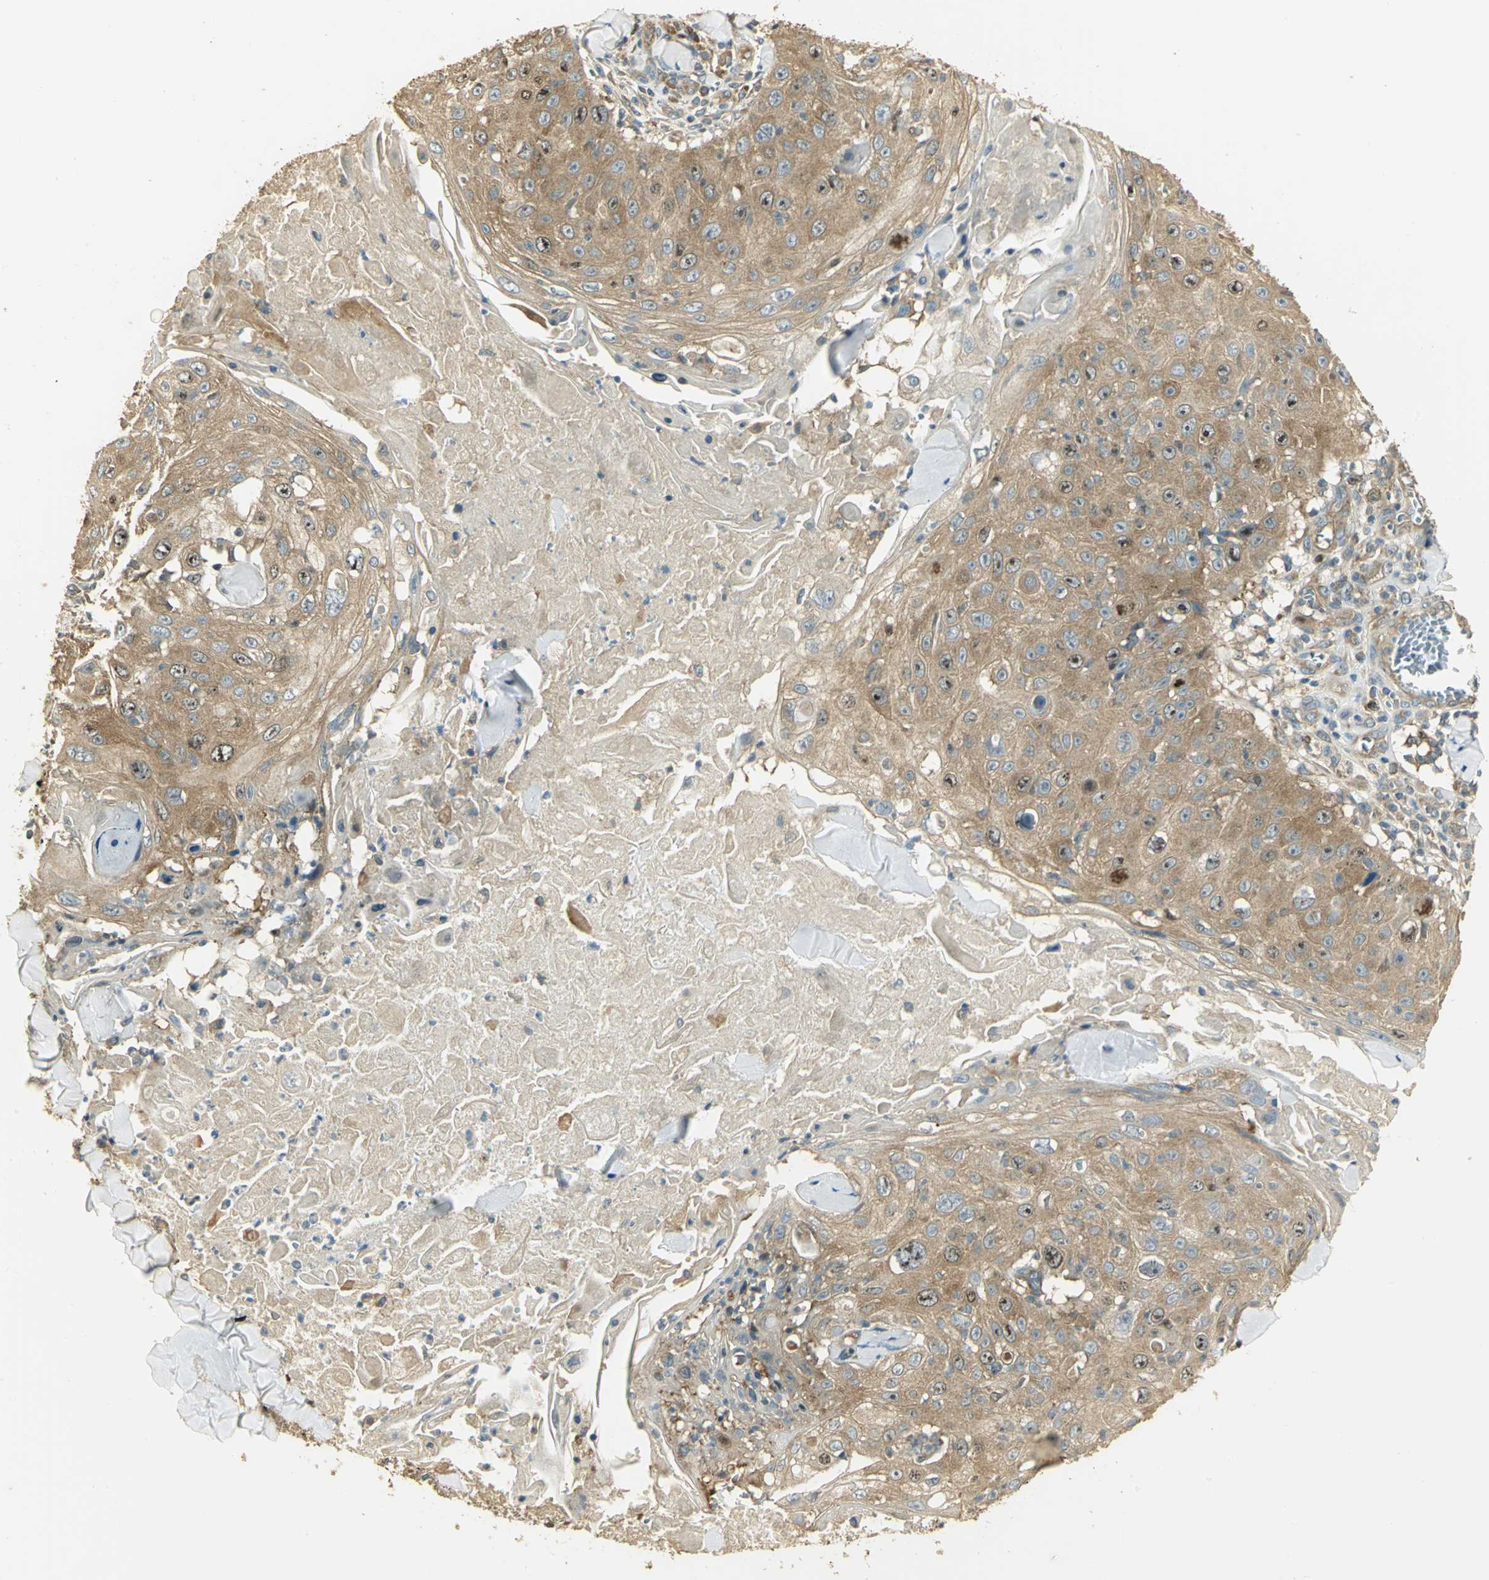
{"staining": {"intensity": "moderate", "quantity": ">75%", "location": "cytoplasmic/membranous"}, "tissue": "skin cancer", "cell_type": "Tumor cells", "image_type": "cancer", "snomed": [{"axis": "morphology", "description": "Squamous cell carcinoma, NOS"}, {"axis": "topography", "description": "Skin"}], "caption": "Skin squamous cell carcinoma was stained to show a protein in brown. There is medium levels of moderate cytoplasmic/membranous staining in about >75% of tumor cells.", "gene": "RARS1", "patient": {"sex": "male", "age": 86}}